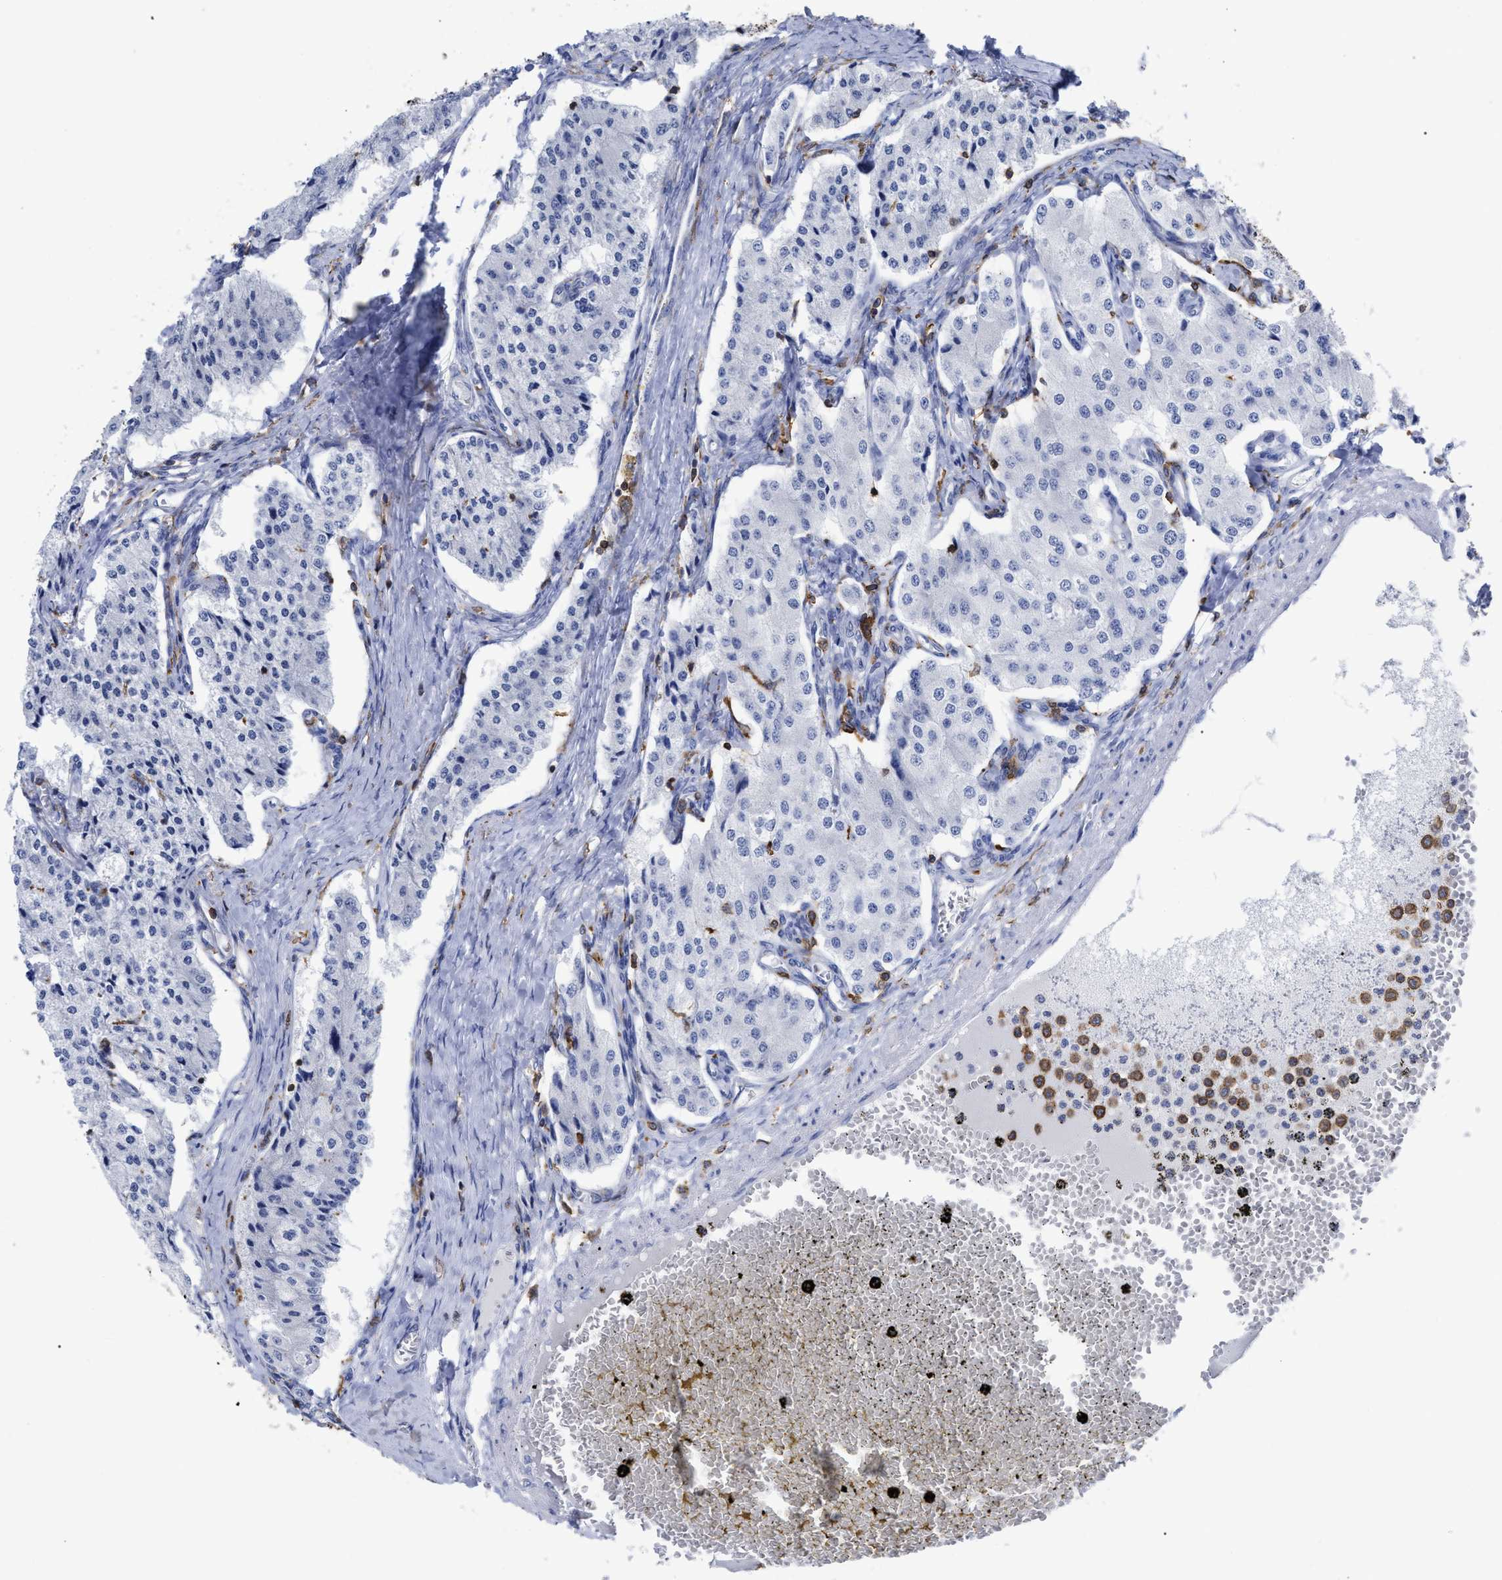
{"staining": {"intensity": "negative", "quantity": "none", "location": "none"}, "tissue": "carcinoid", "cell_type": "Tumor cells", "image_type": "cancer", "snomed": [{"axis": "morphology", "description": "Carcinoid, malignant, NOS"}, {"axis": "topography", "description": "Colon"}], "caption": "The image shows no significant staining in tumor cells of malignant carcinoid.", "gene": "HCLS1", "patient": {"sex": "female", "age": 52}}